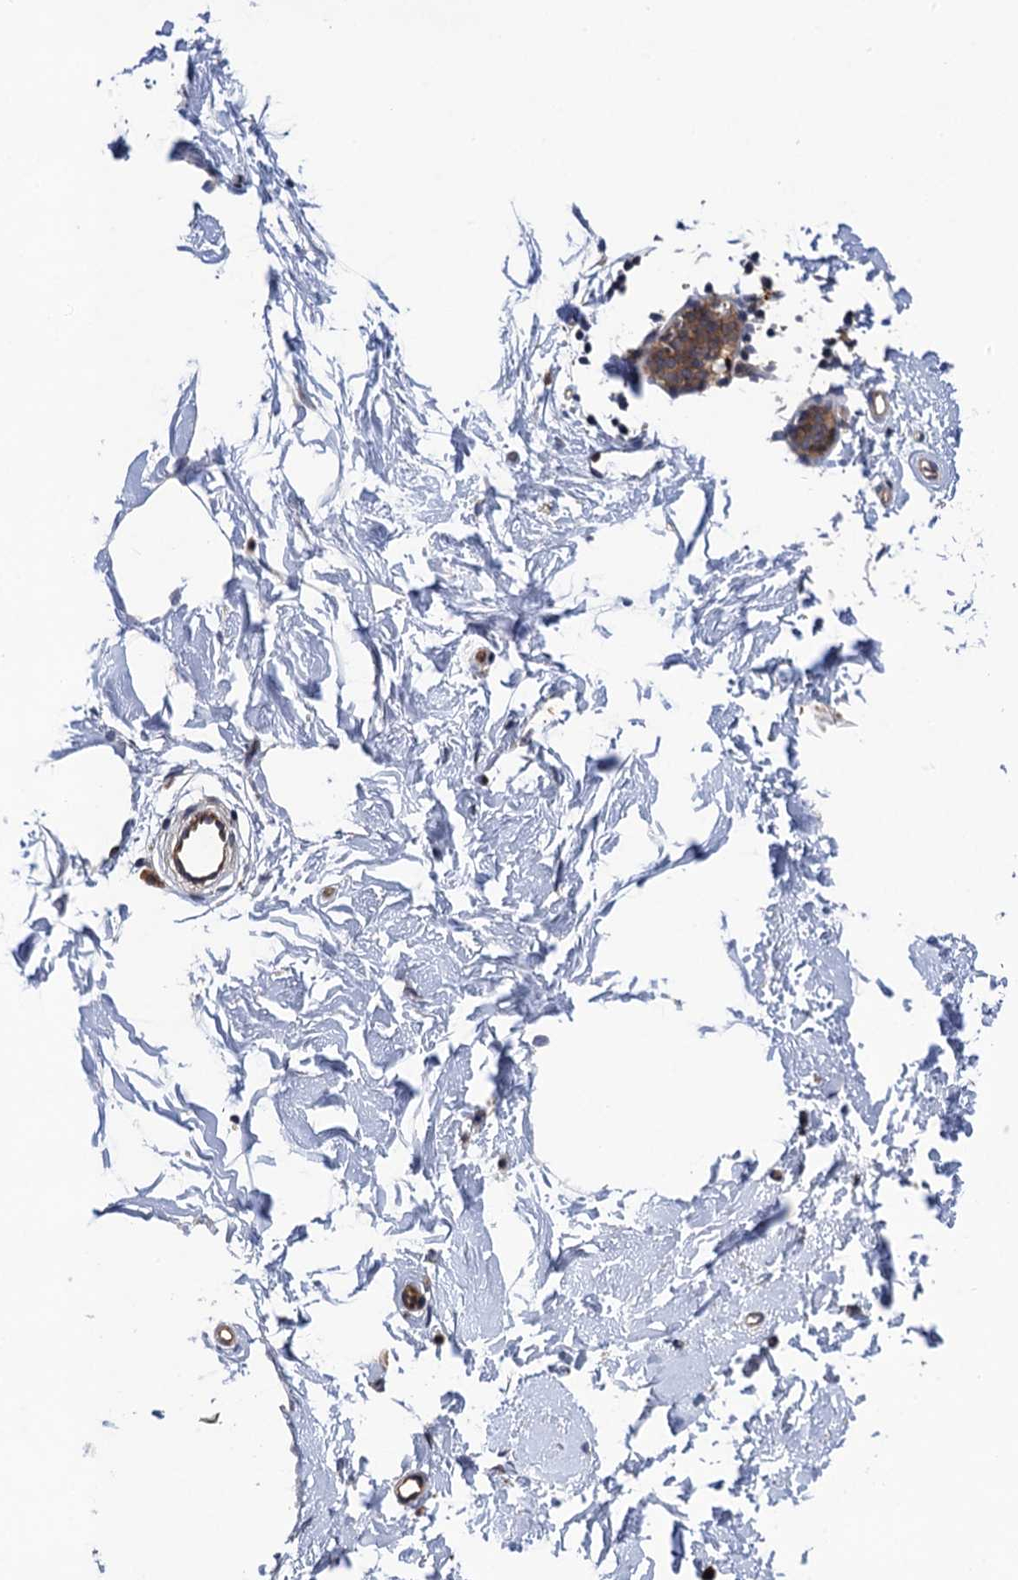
{"staining": {"intensity": "weak", "quantity": ">75%", "location": "cytoplasmic/membranous"}, "tissue": "soft tissue", "cell_type": "Fibroblasts", "image_type": "normal", "snomed": [{"axis": "morphology", "description": "Normal tissue, NOS"}, {"axis": "topography", "description": "Breast"}], "caption": "About >75% of fibroblasts in unremarkable human soft tissue exhibit weak cytoplasmic/membranous protein staining as visualized by brown immunohistochemical staining.", "gene": "NEK8", "patient": {"sex": "female", "age": 23}}